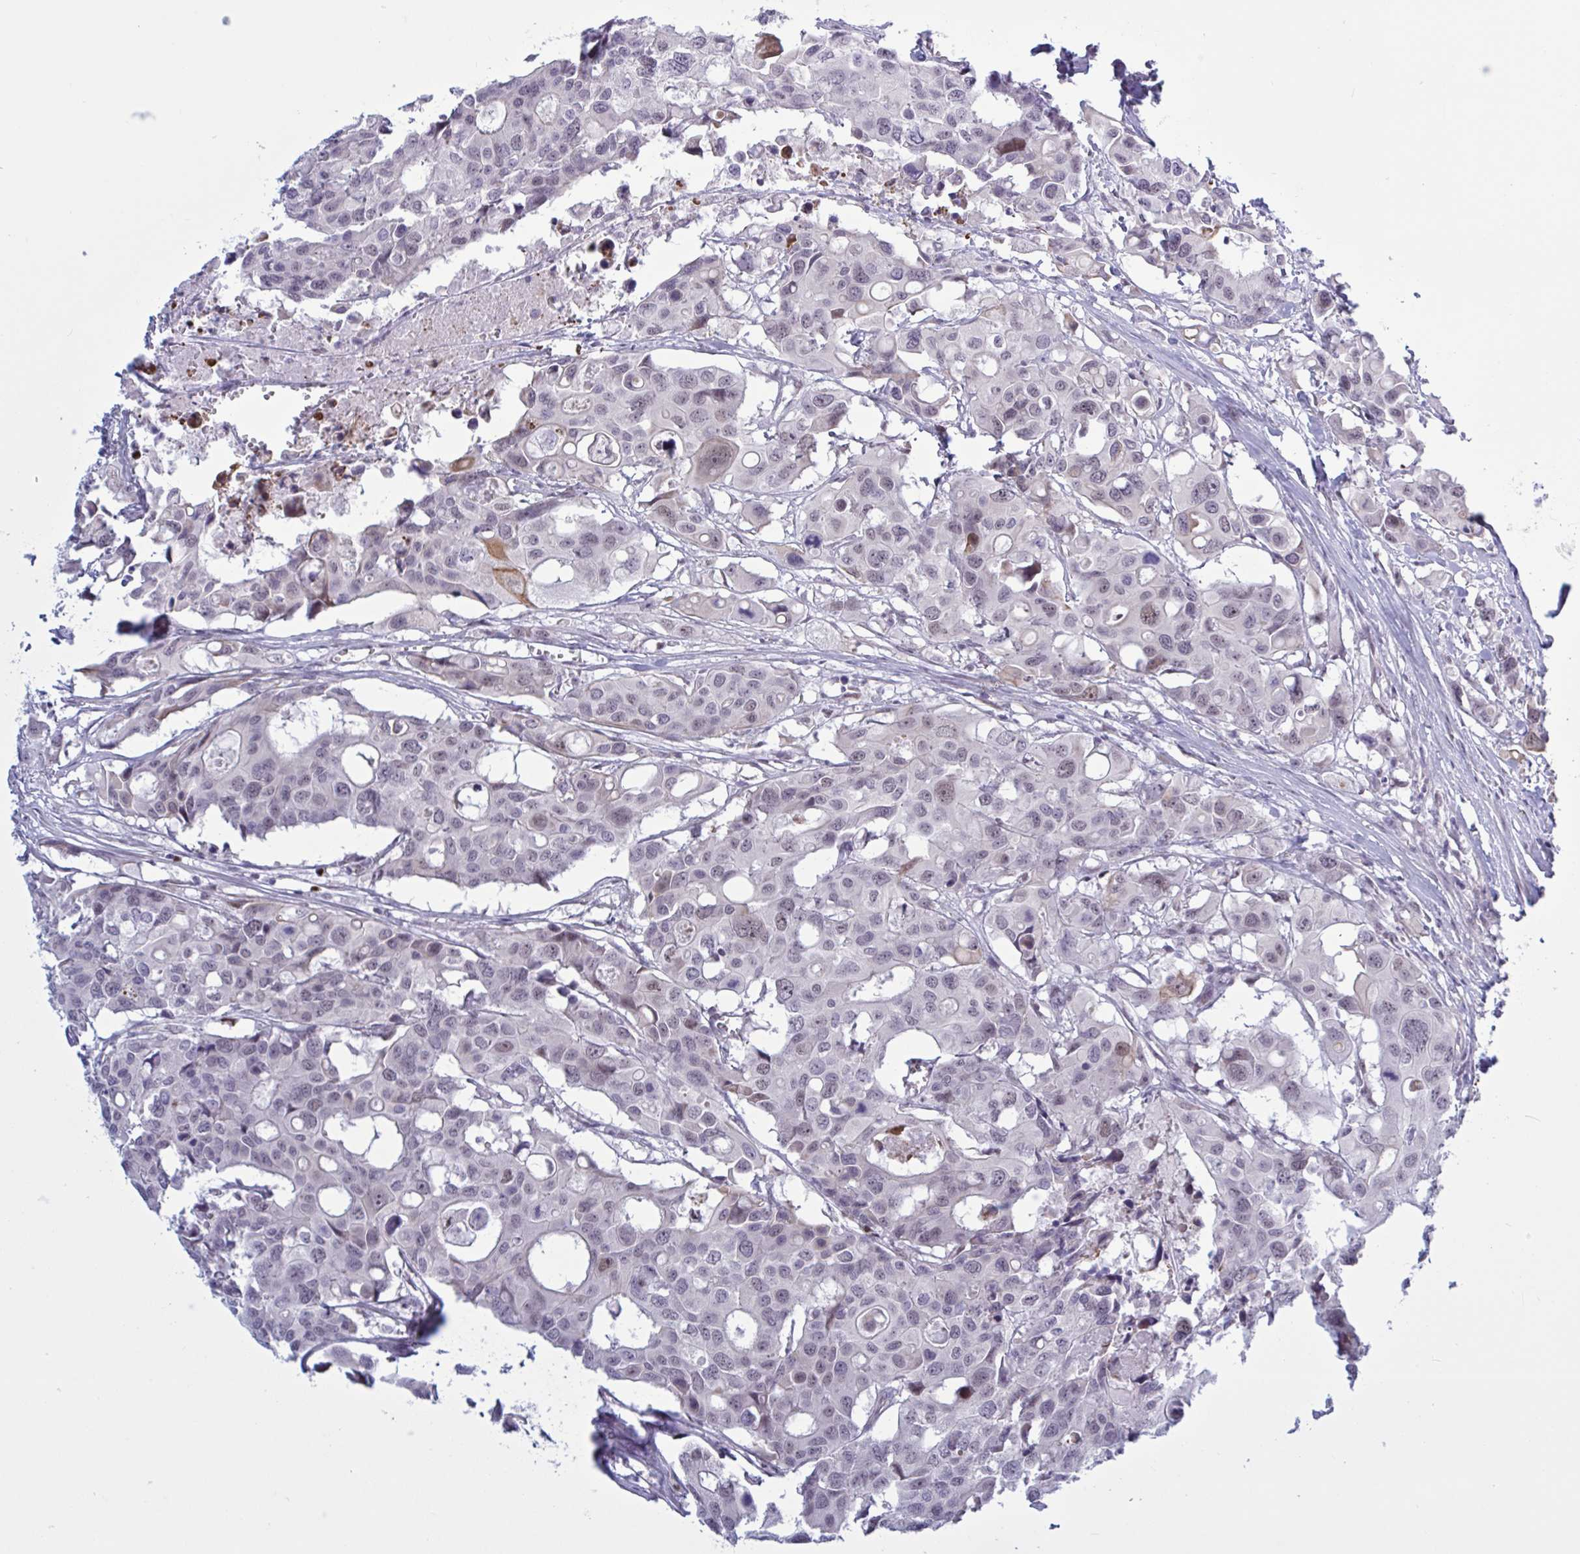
{"staining": {"intensity": "negative", "quantity": "none", "location": "none"}, "tissue": "colorectal cancer", "cell_type": "Tumor cells", "image_type": "cancer", "snomed": [{"axis": "morphology", "description": "Adenocarcinoma, NOS"}, {"axis": "topography", "description": "Colon"}], "caption": "IHC histopathology image of neoplastic tissue: human colorectal cancer (adenocarcinoma) stained with DAB reveals no significant protein positivity in tumor cells.", "gene": "PRMT6", "patient": {"sex": "male", "age": 77}}